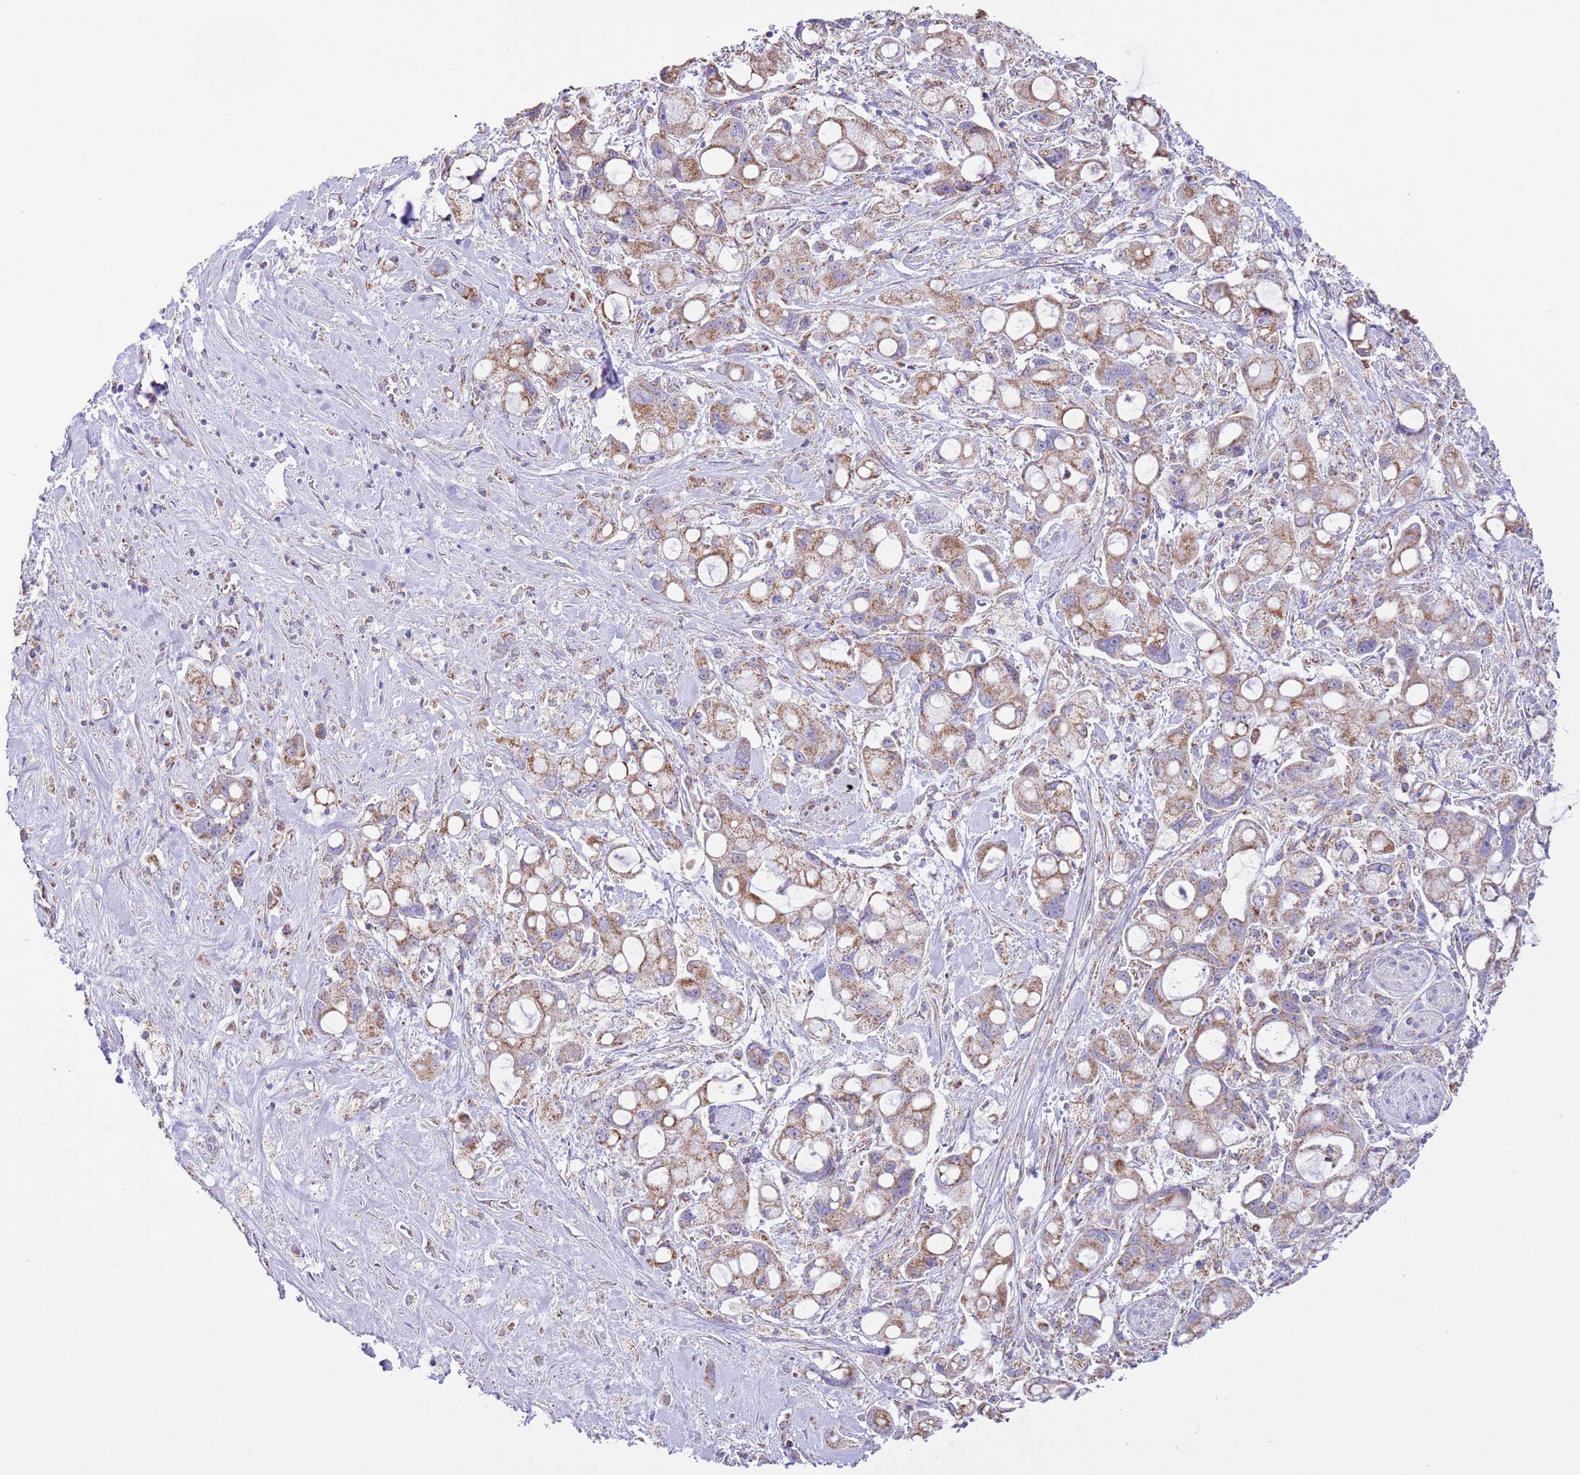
{"staining": {"intensity": "moderate", "quantity": ">75%", "location": "cytoplasmic/membranous"}, "tissue": "pancreatic cancer", "cell_type": "Tumor cells", "image_type": "cancer", "snomed": [{"axis": "morphology", "description": "Adenocarcinoma, NOS"}, {"axis": "topography", "description": "Pancreas"}], "caption": "Pancreatic cancer (adenocarcinoma) stained for a protein (brown) shows moderate cytoplasmic/membranous positive expression in approximately >75% of tumor cells.", "gene": "TEKTIP1", "patient": {"sex": "male", "age": 68}}